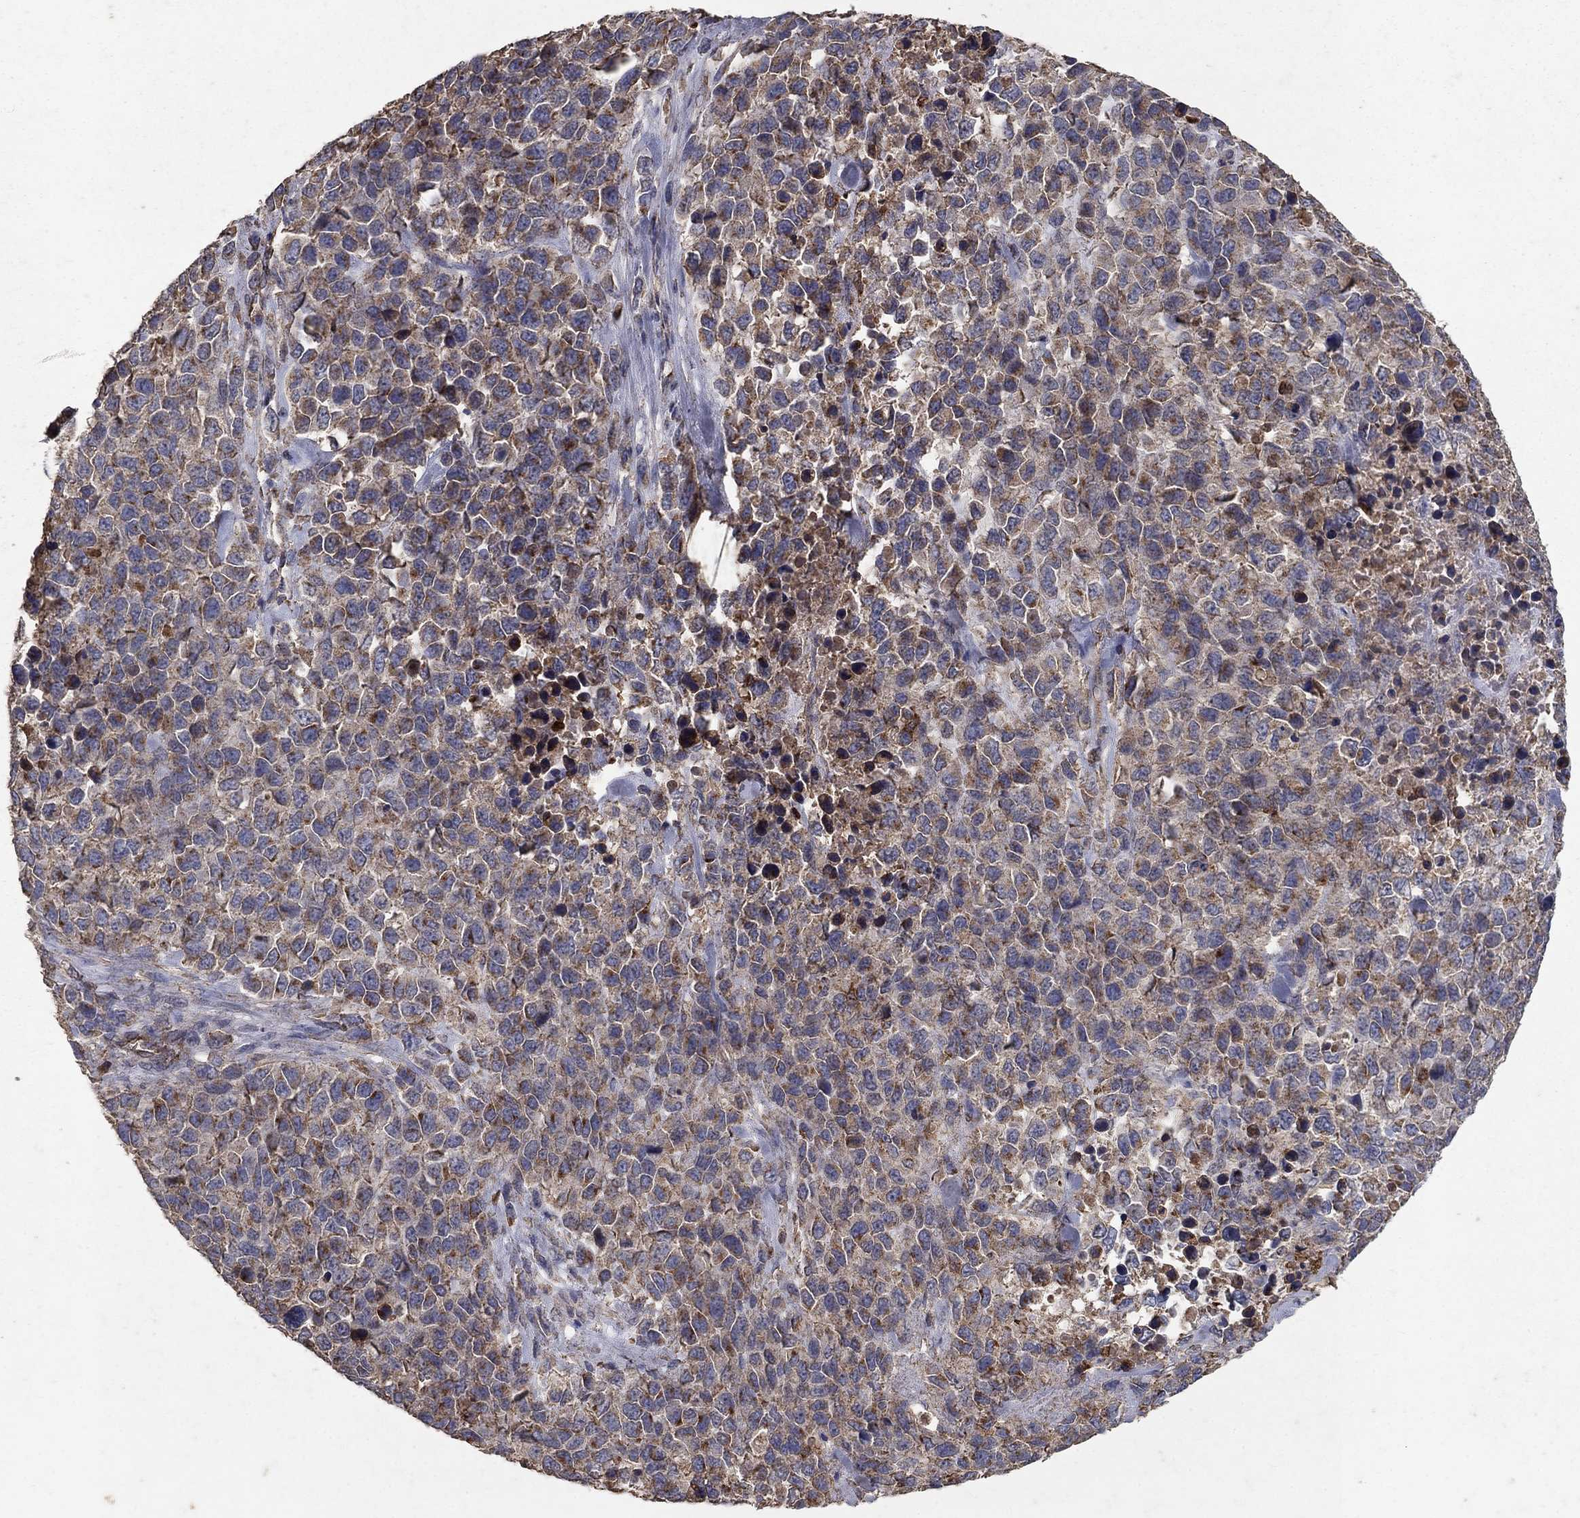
{"staining": {"intensity": "weak", "quantity": ">75%", "location": "cytoplasmic/membranous"}, "tissue": "melanoma", "cell_type": "Tumor cells", "image_type": "cancer", "snomed": [{"axis": "morphology", "description": "Malignant melanoma, Metastatic site"}, {"axis": "topography", "description": "Skin"}], "caption": "A brown stain labels weak cytoplasmic/membranous expression of a protein in human malignant melanoma (metastatic site) tumor cells.", "gene": "CD24", "patient": {"sex": "male", "age": 84}}